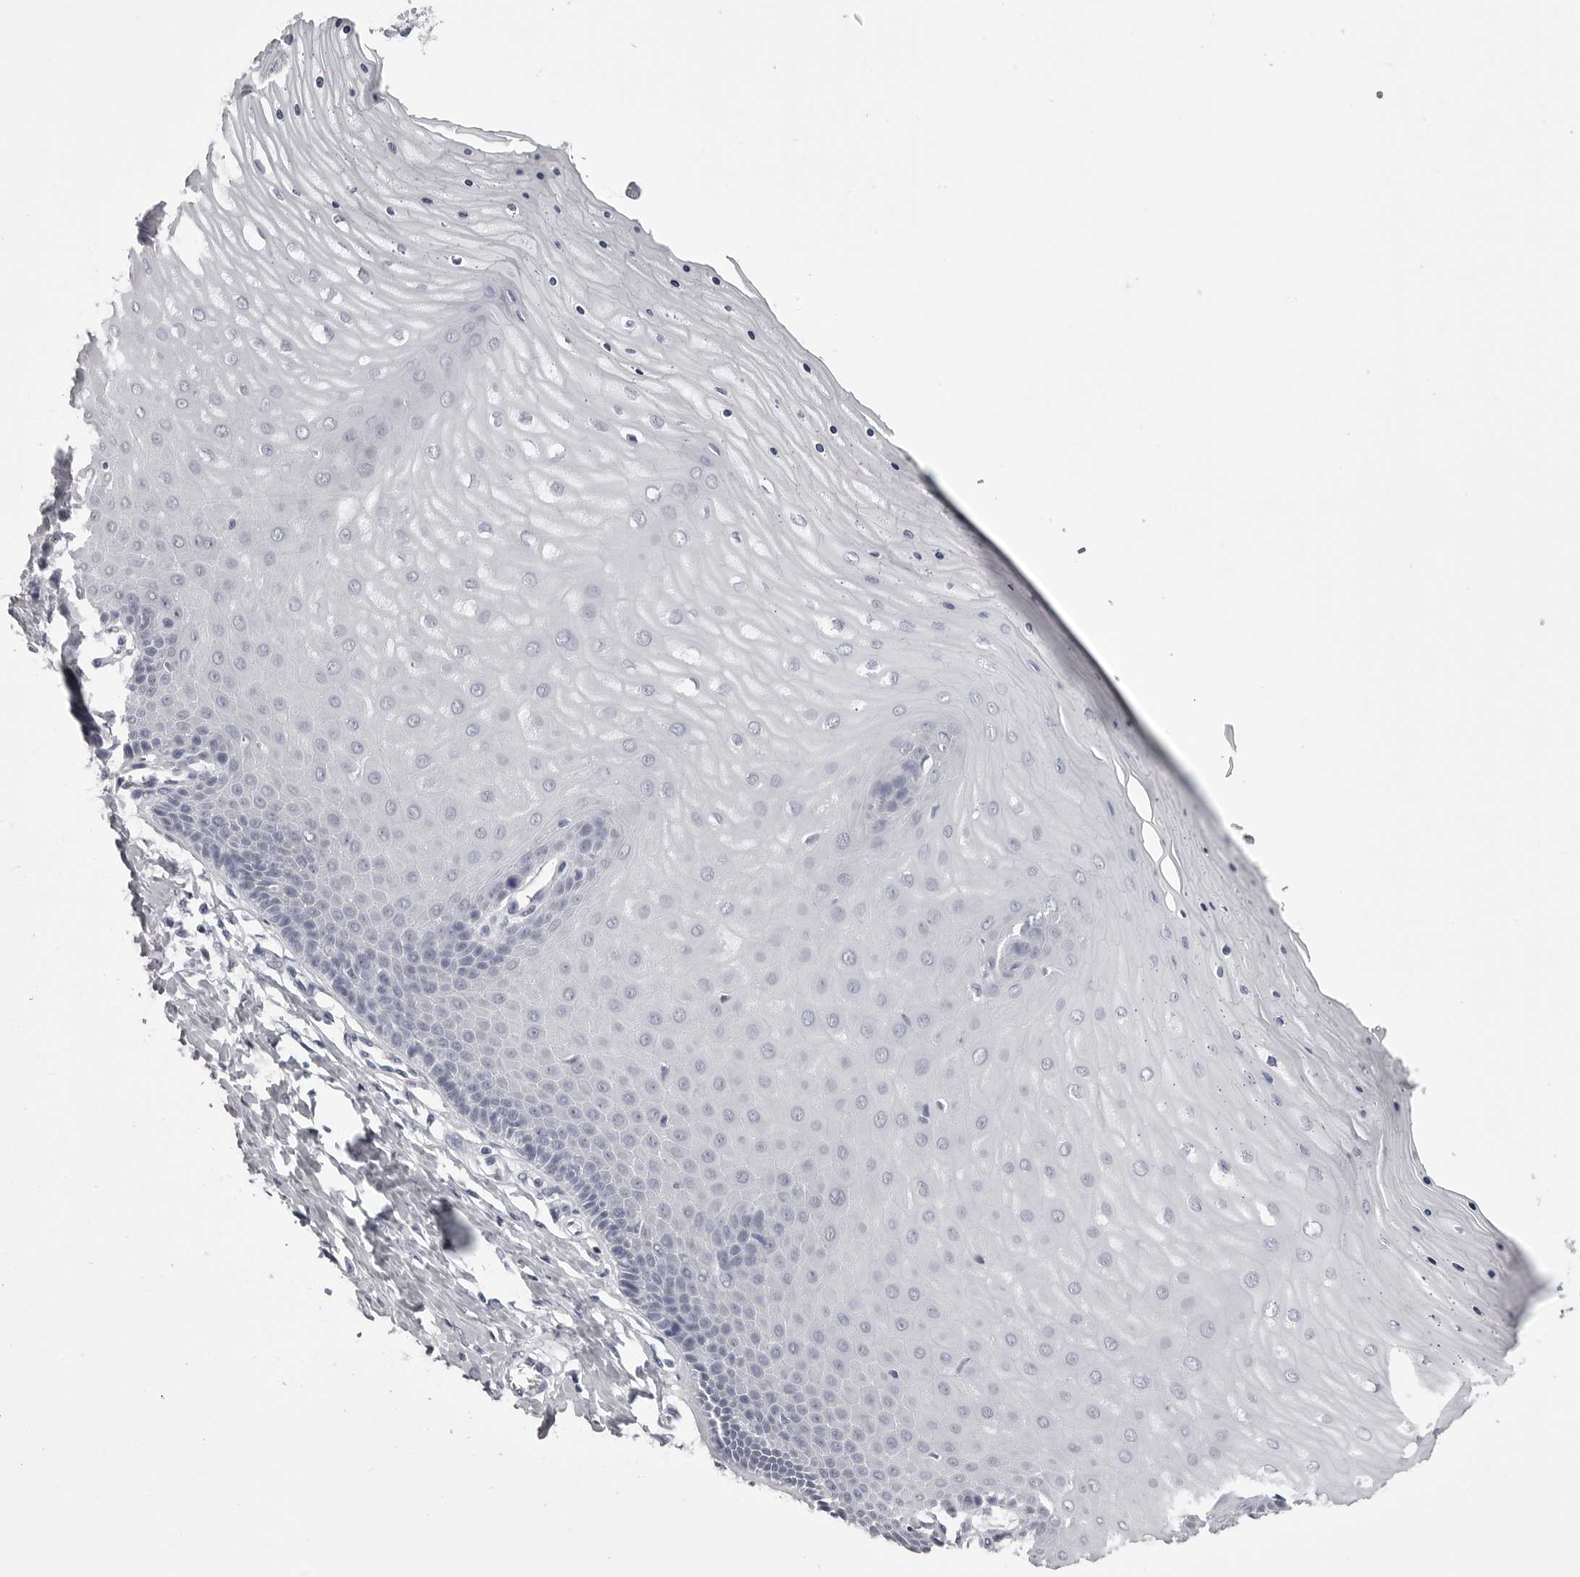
{"staining": {"intensity": "negative", "quantity": "none", "location": "none"}, "tissue": "cervix", "cell_type": "Glandular cells", "image_type": "normal", "snomed": [{"axis": "morphology", "description": "Normal tissue, NOS"}, {"axis": "topography", "description": "Cervix"}], "caption": "High power microscopy image of an IHC image of unremarkable cervix, revealing no significant positivity in glandular cells. (DAB immunohistochemistry (IHC) with hematoxylin counter stain).", "gene": "BPIFA1", "patient": {"sex": "female", "age": 55}}